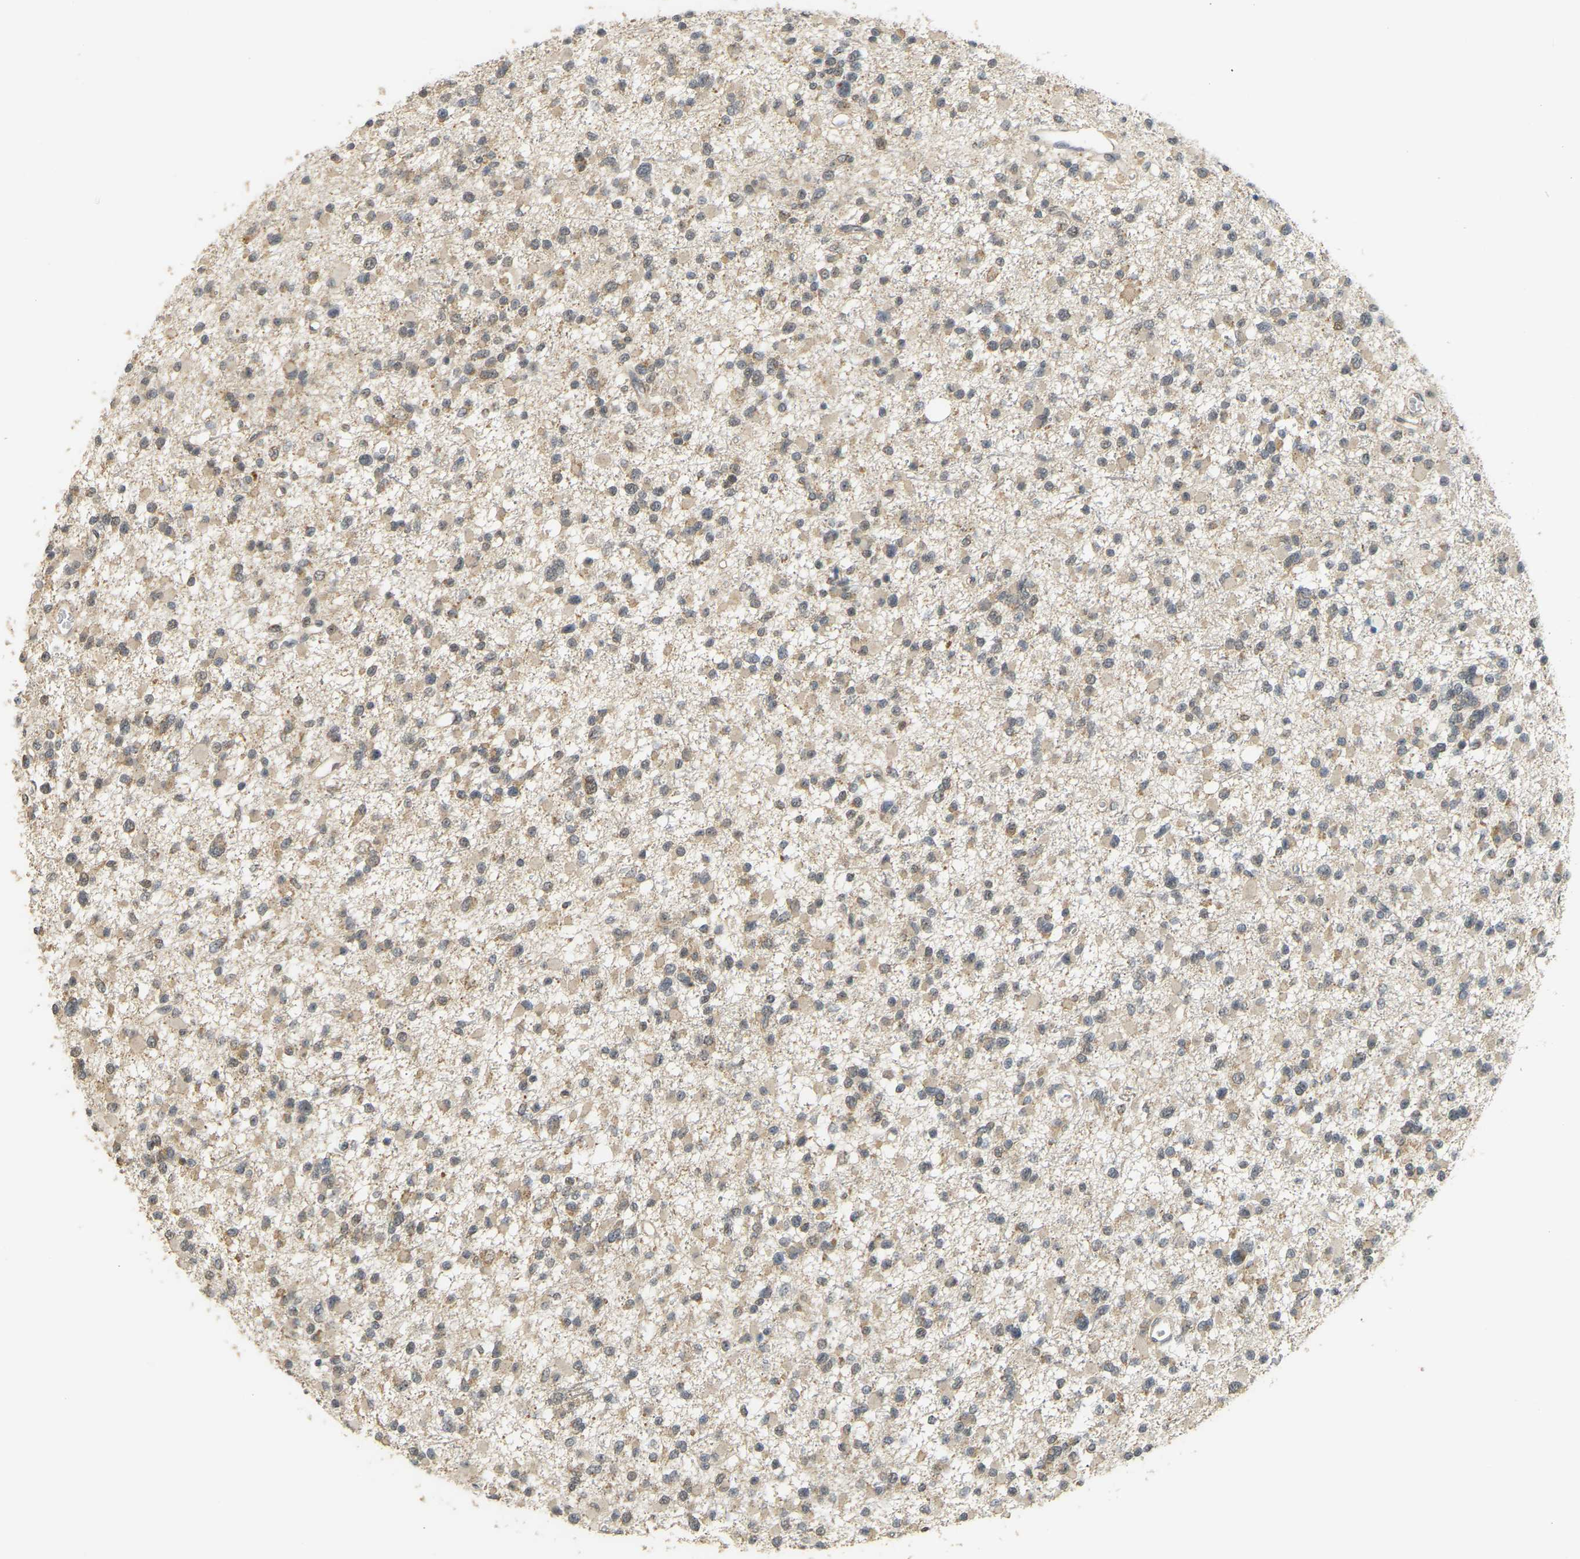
{"staining": {"intensity": "weak", "quantity": ">75%", "location": "cytoplasmic/membranous,nuclear"}, "tissue": "glioma", "cell_type": "Tumor cells", "image_type": "cancer", "snomed": [{"axis": "morphology", "description": "Glioma, malignant, Low grade"}, {"axis": "topography", "description": "Brain"}], "caption": "Immunohistochemical staining of glioma reveals low levels of weak cytoplasmic/membranous and nuclear staining in about >75% of tumor cells. The protein of interest is stained brown, and the nuclei are stained in blue (DAB (3,3'-diaminobenzidine) IHC with brightfield microscopy, high magnification).", "gene": "BRF2", "patient": {"sex": "female", "age": 22}}